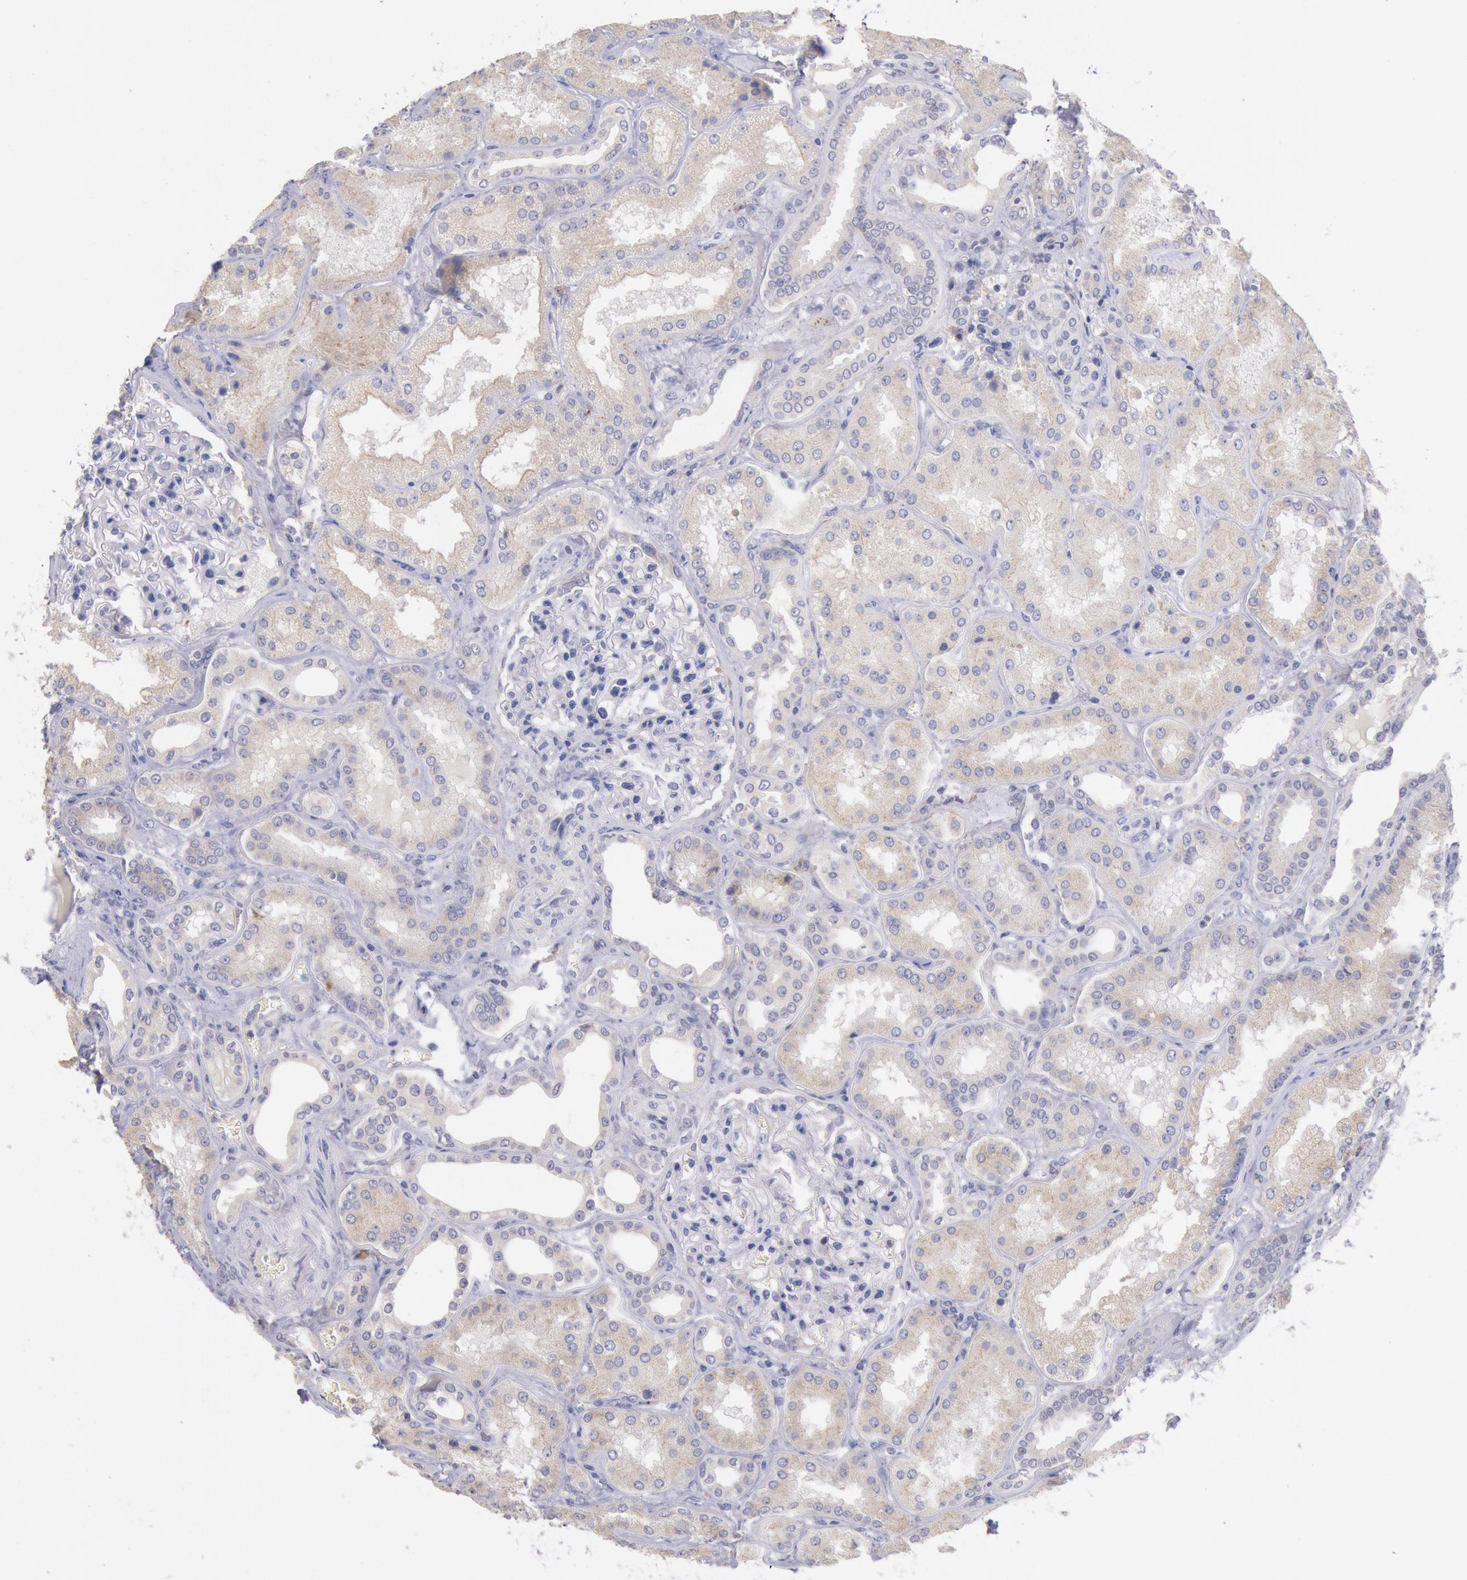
{"staining": {"intensity": "negative", "quantity": "none", "location": "none"}, "tissue": "kidney", "cell_type": "Cells in glomeruli", "image_type": "normal", "snomed": [{"axis": "morphology", "description": "Normal tissue, NOS"}, {"axis": "topography", "description": "Kidney"}], "caption": "Immunohistochemistry photomicrograph of unremarkable kidney stained for a protein (brown), which demonstrates no expression in cells in glomeruli.", "gene": "GAL3ST1", "patient": {"sex": "female", "age": 56}}